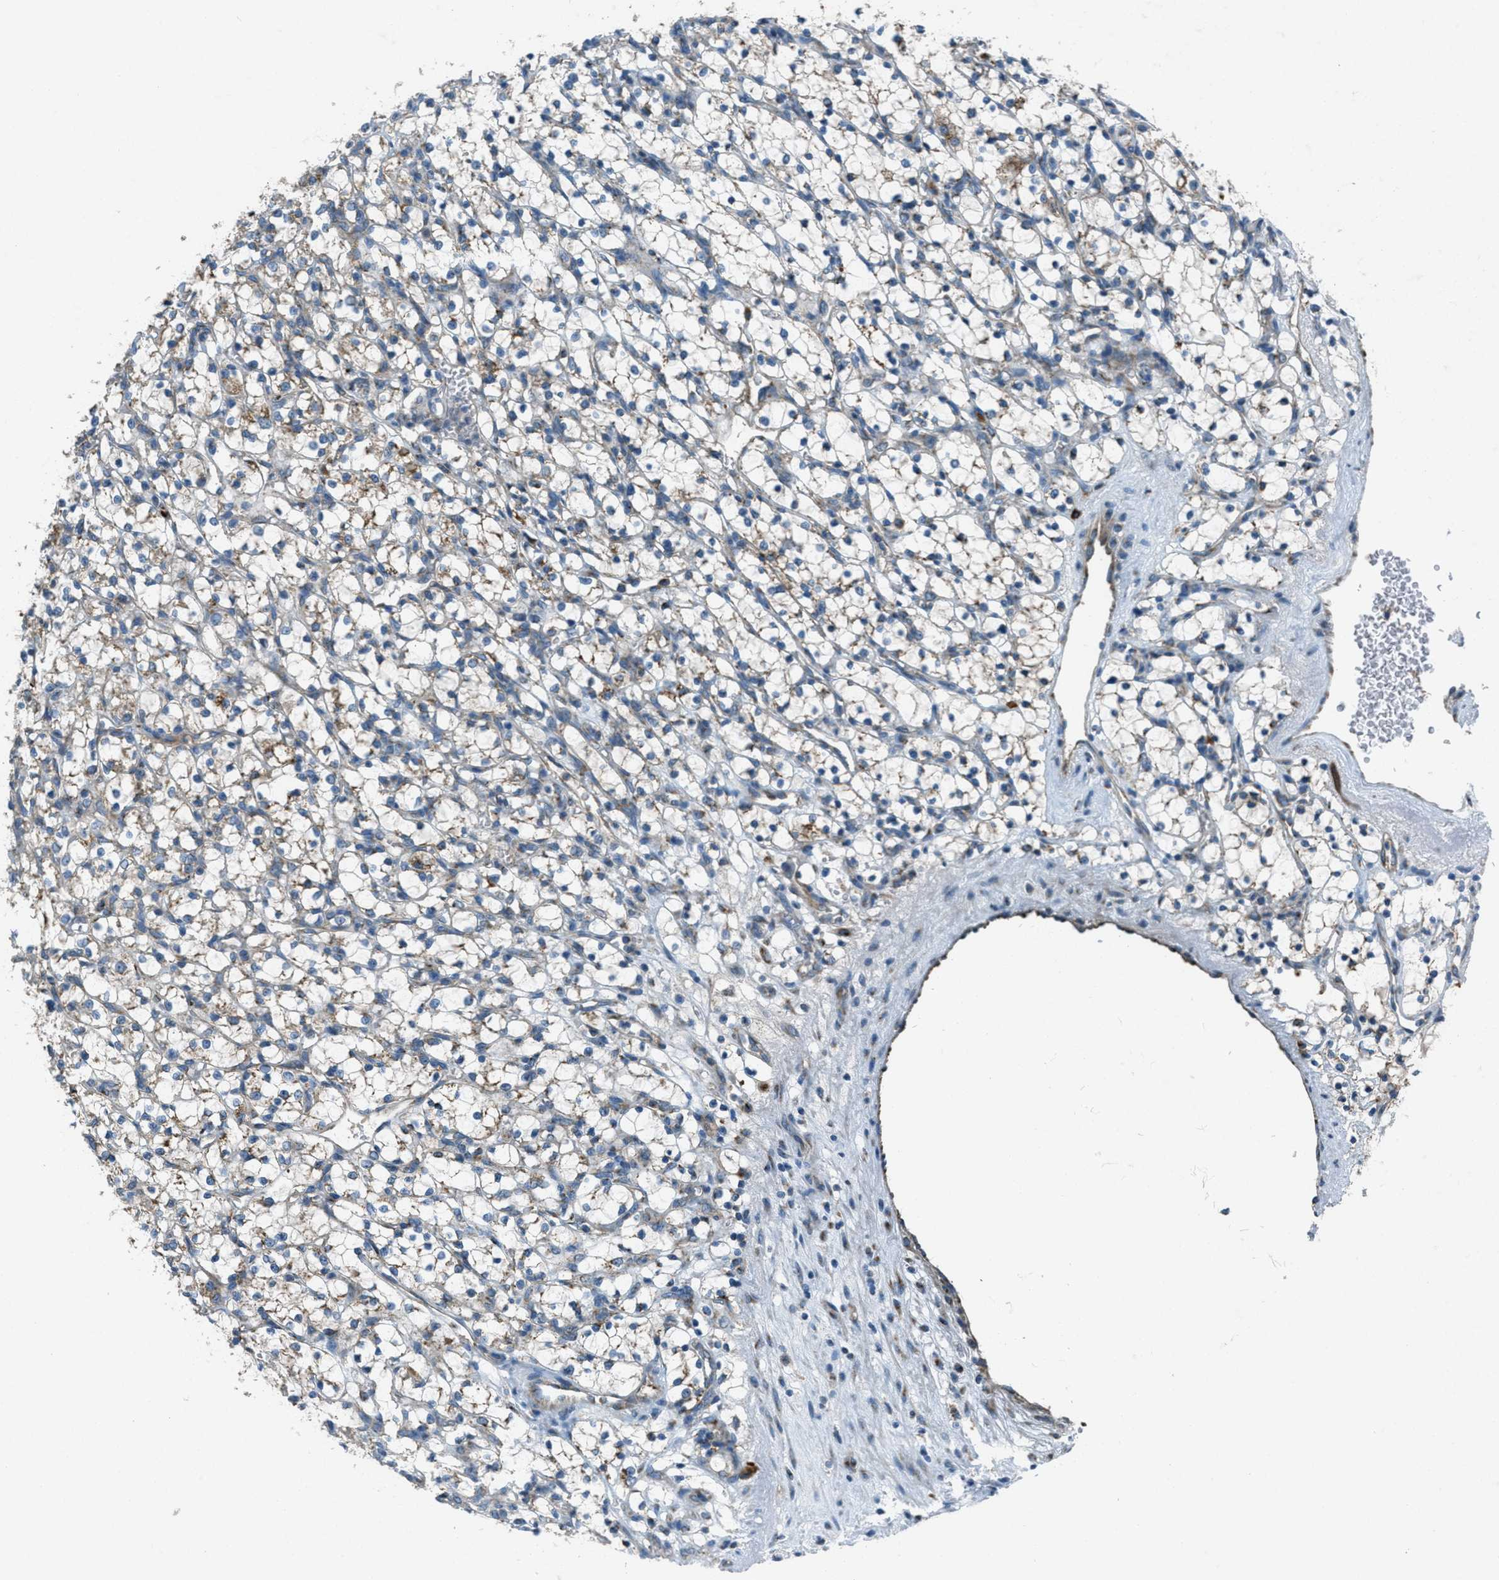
{"staining": {"intensity": "moderate", "quantity": "<25%", "location": "cytoplasmic/membranous"}, "tissue": "renal cancer", "cell_type": "Tumor cells", "image_type": "cancer", "snomed": [{"axis": "morphology", "description": "Adenocarcinoma, NOS"}, {"axis": "topography", "description": "Kidney"}], "caption": "This is an image of immunohistochemistry staining of renal cancer (adenocarcinoma), which shows moderate staining in the cytoplasmic/membranous of tumor cells.", "gene": "BCKDK", "patient": {"sex": "female", "age": 69}}